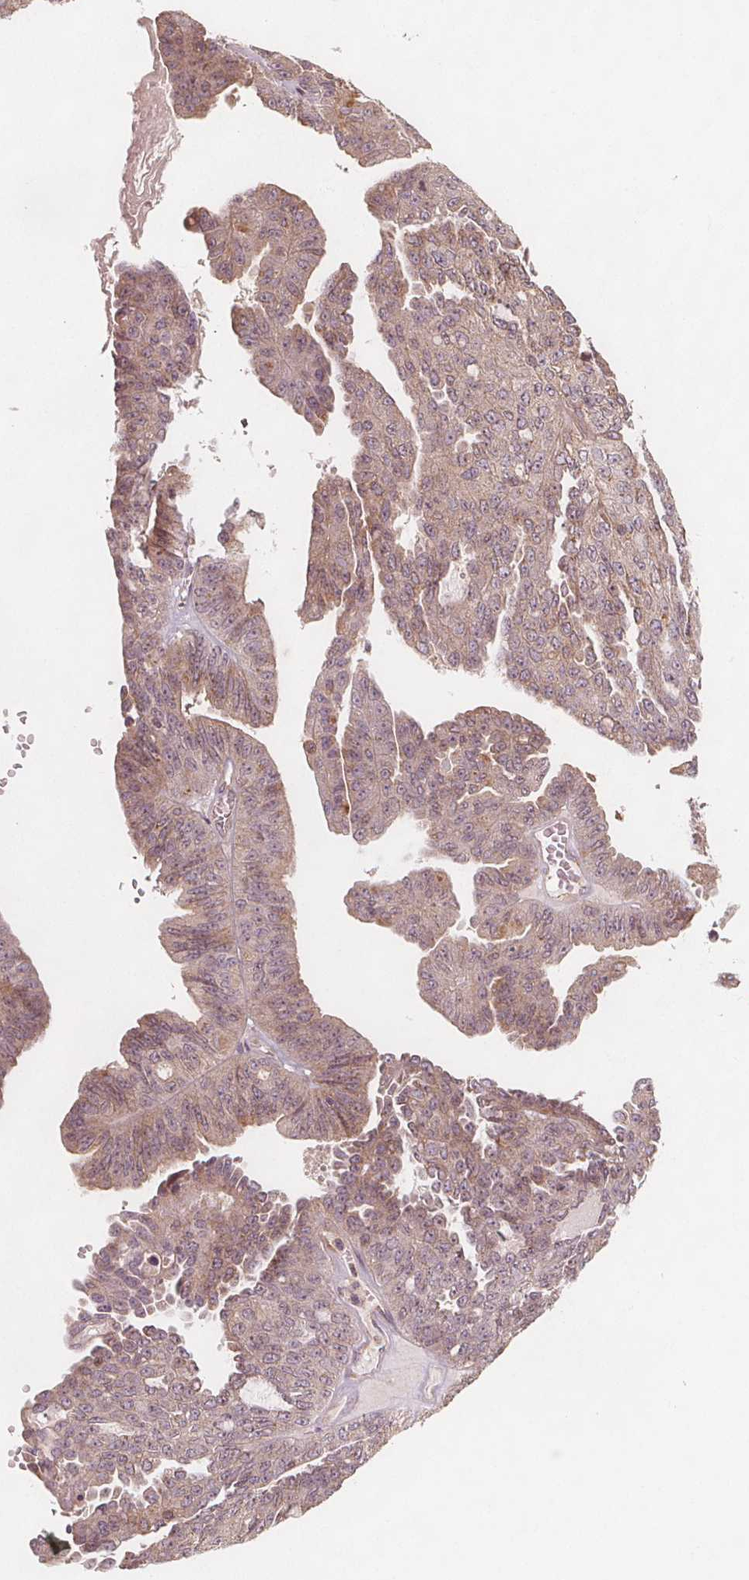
{"staining": {"intensity": "weak", "quantity": ">75%", "location": "cytoplasmic/membranous"}, "tissue": "ovarian cancer", "cell_type": "Tumor cells", "image_type": "cancer", "snomed": [{"axis": "morphology", "description": "Cystadenocarcinoma, serous, NOS"}, {"axis": "topography", "description": "Ovary"}], "caption": "A micrograph of human ovarian serous cystadenocarcinoma stained for a protein demonstrates weak cytoplasmic/membranous brown staining in tumor cells.", "gene": "NCSTN", "patient": {"sex": "female", "age": 71}}